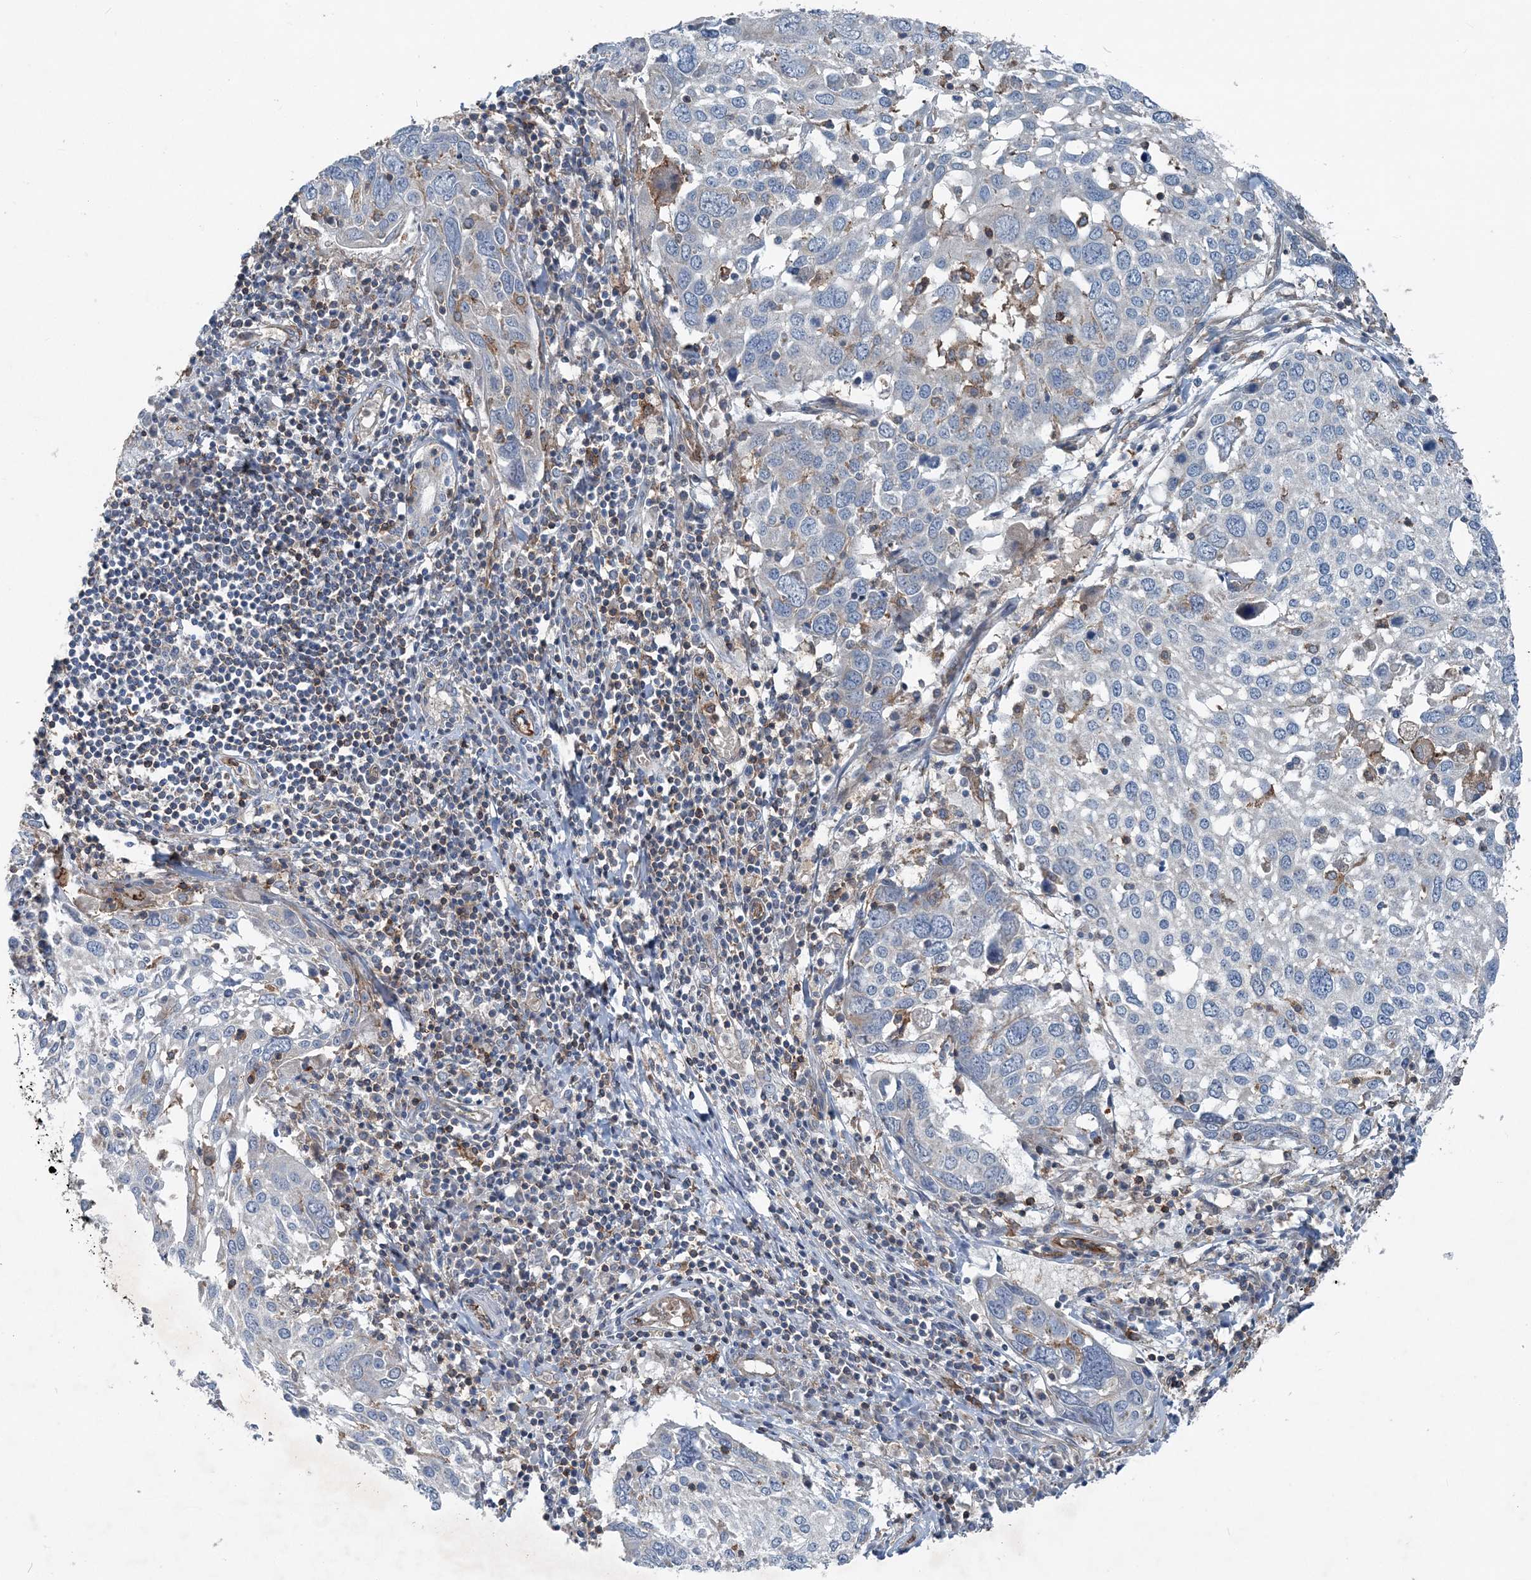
{"staining": {"intensity": "negative", "quantity": "none", "location": "none"}, "tissue": "lung cancer", "cell_type": "Tumor cells", "image_type": "cancer", "snomed": [{"axis": "morphology", "description": "Squamous cell carcinoma, NOS"}, {"axis": "topography", "description": "Lung"}], "caption": "A photomicrograph of human lung cancer (squamous cell carcinoma) is negative for staining in tumor cells. Nuclei are stained in blue.", "gene": "DGUOK", "patient": {"sex": "male", "age": 65}}